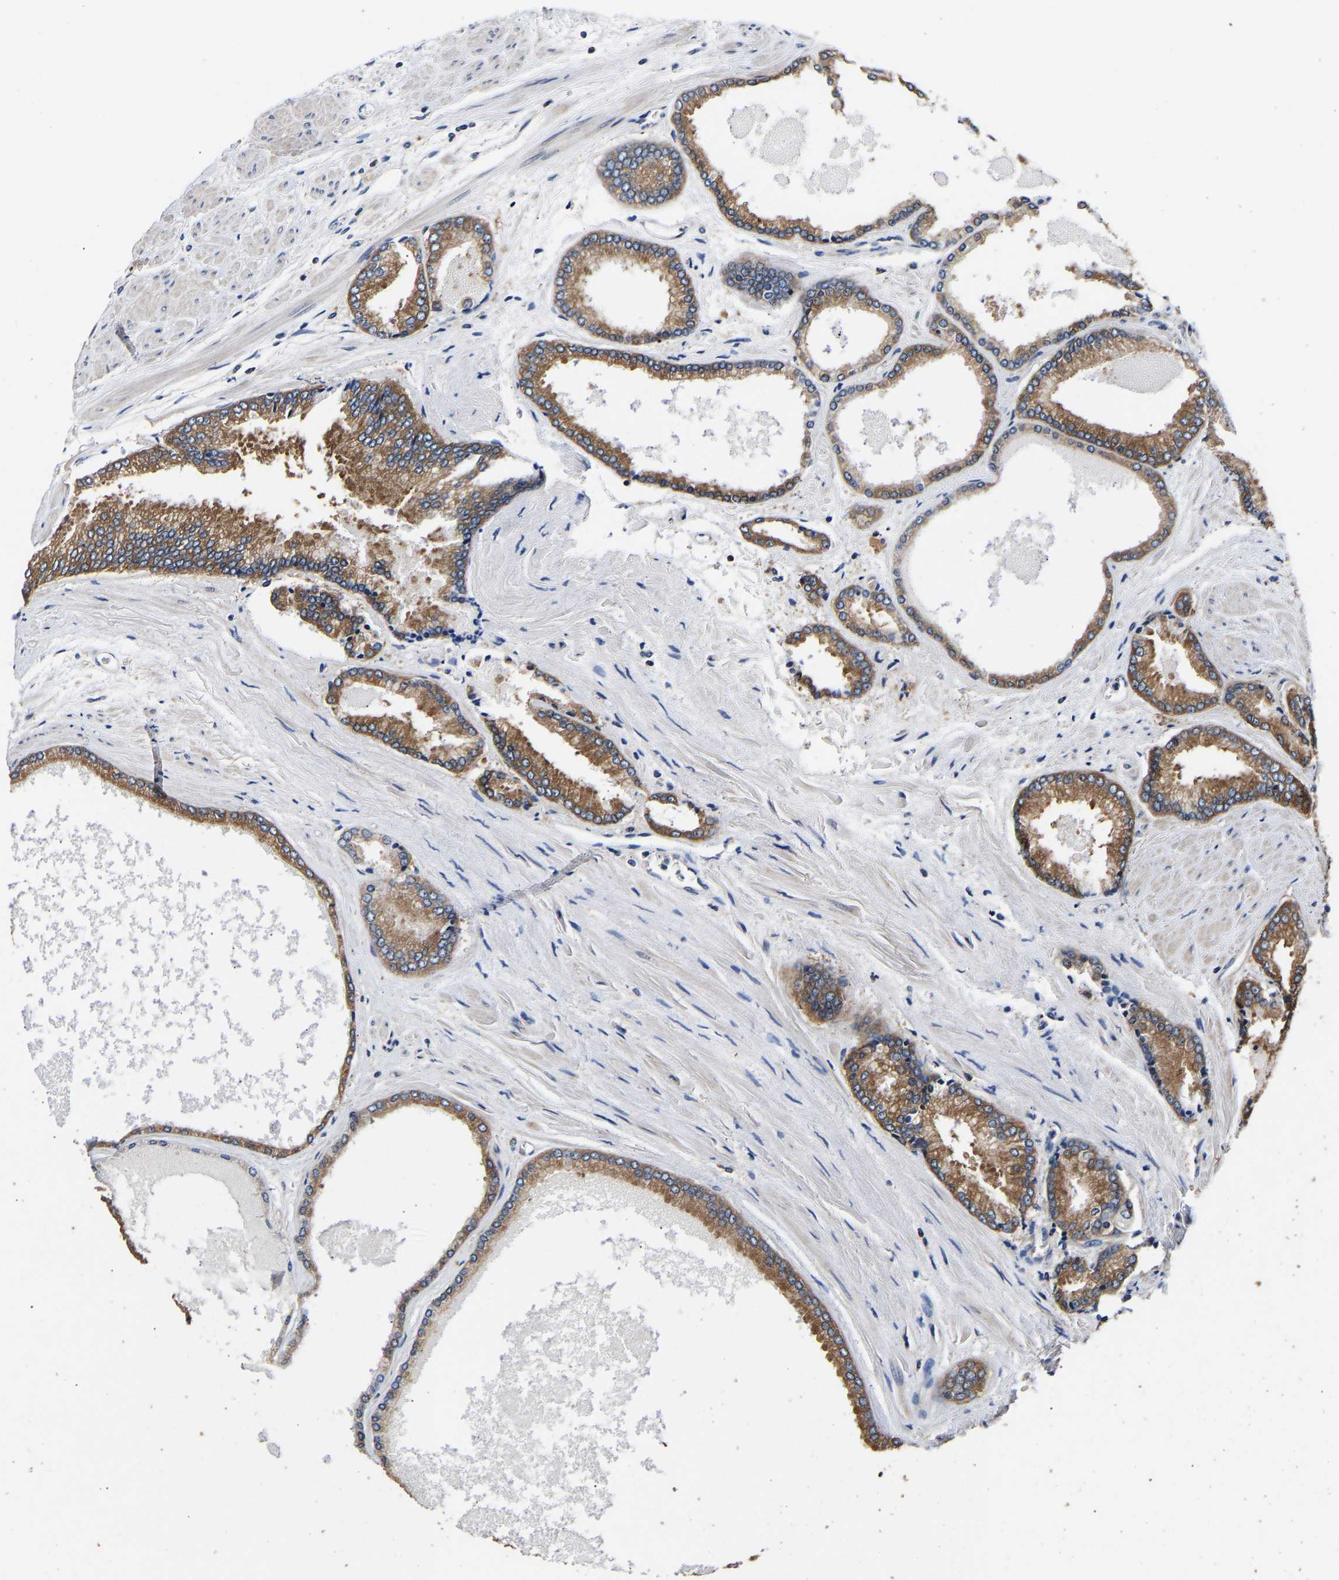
{"staining": {"intensity": "moderate", "quantity": ">75%", "location": "cytoplasmic/membranous"}, "tissue": "prostate cancer", "cell_type": "Tumor cells", "image_type": "cancer", "snomed": [{"axis": "morphology", "description": "Adenocarcinoma, High grade"}, {"axis": "topography", "description": "Prostate"}], "caption": "Immunohistochemistry (IHC) micrograph of prostate cancer stained for a protein (brown), which exhibits medium levels of moderate cytoplasmic/membranous expression in approximately >75% of tumor cells.", "gene": "LRBA", "patient": {"sex": "male", "age": 61}}